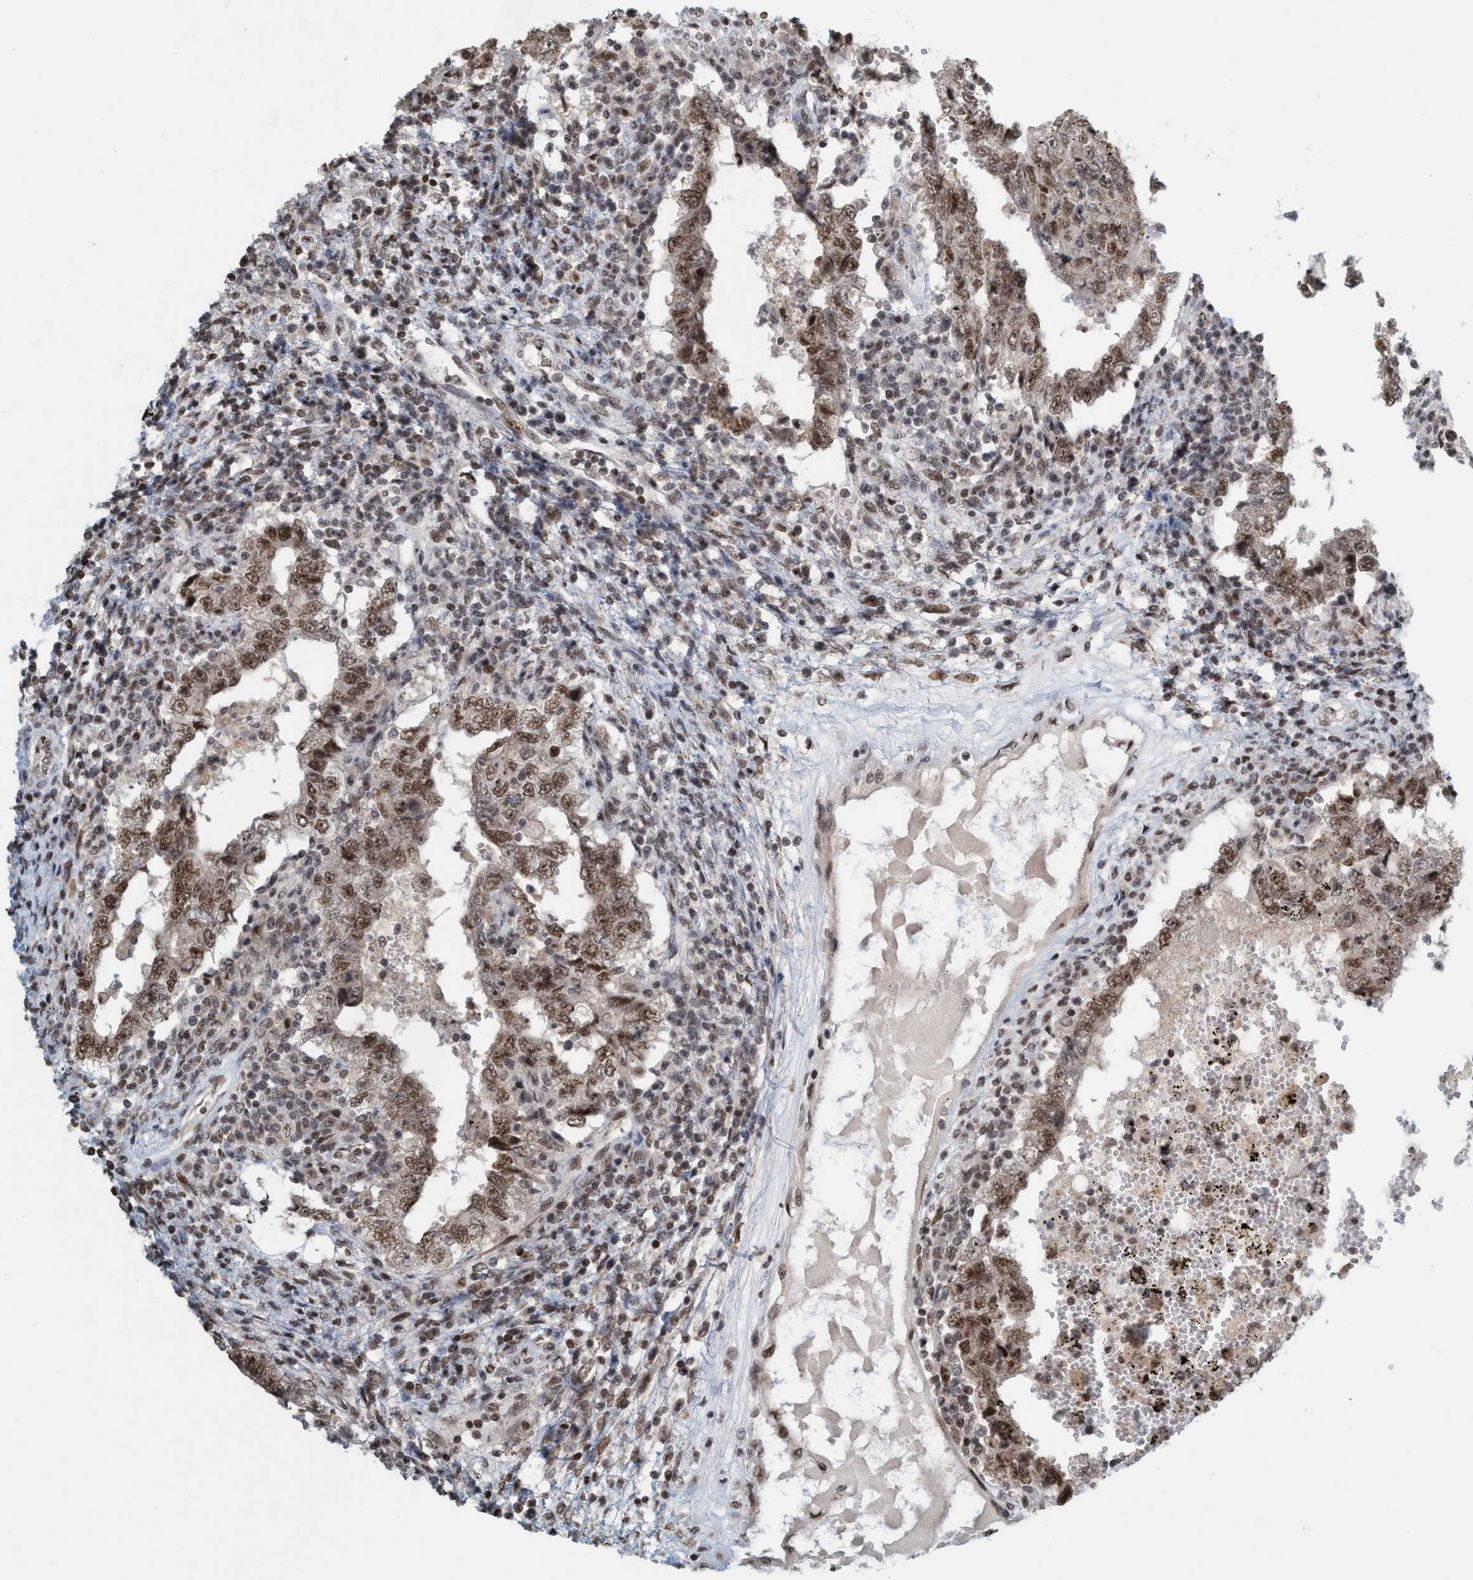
{"staining": {"intensity": "moderate", "quantity": ">75%", "location": "nuclear"}, "tissue": "testis cancer", "cell_type": "Tumor cells", "image_type": "cancer", "snomed": [{"axis": "morphology", "description": "Carcinoma, Embryonal, NOS"}, {"axis": "topography", "description": "Testis"}], "caption": "Tumor cells display moderate nuclear expression in about >75% of cells in testis cancer. (Brightfield microscopy of DAB IHC at high magnification).", "gene": "SMCR8", "patient": {"sex": "male", "age": 26}}